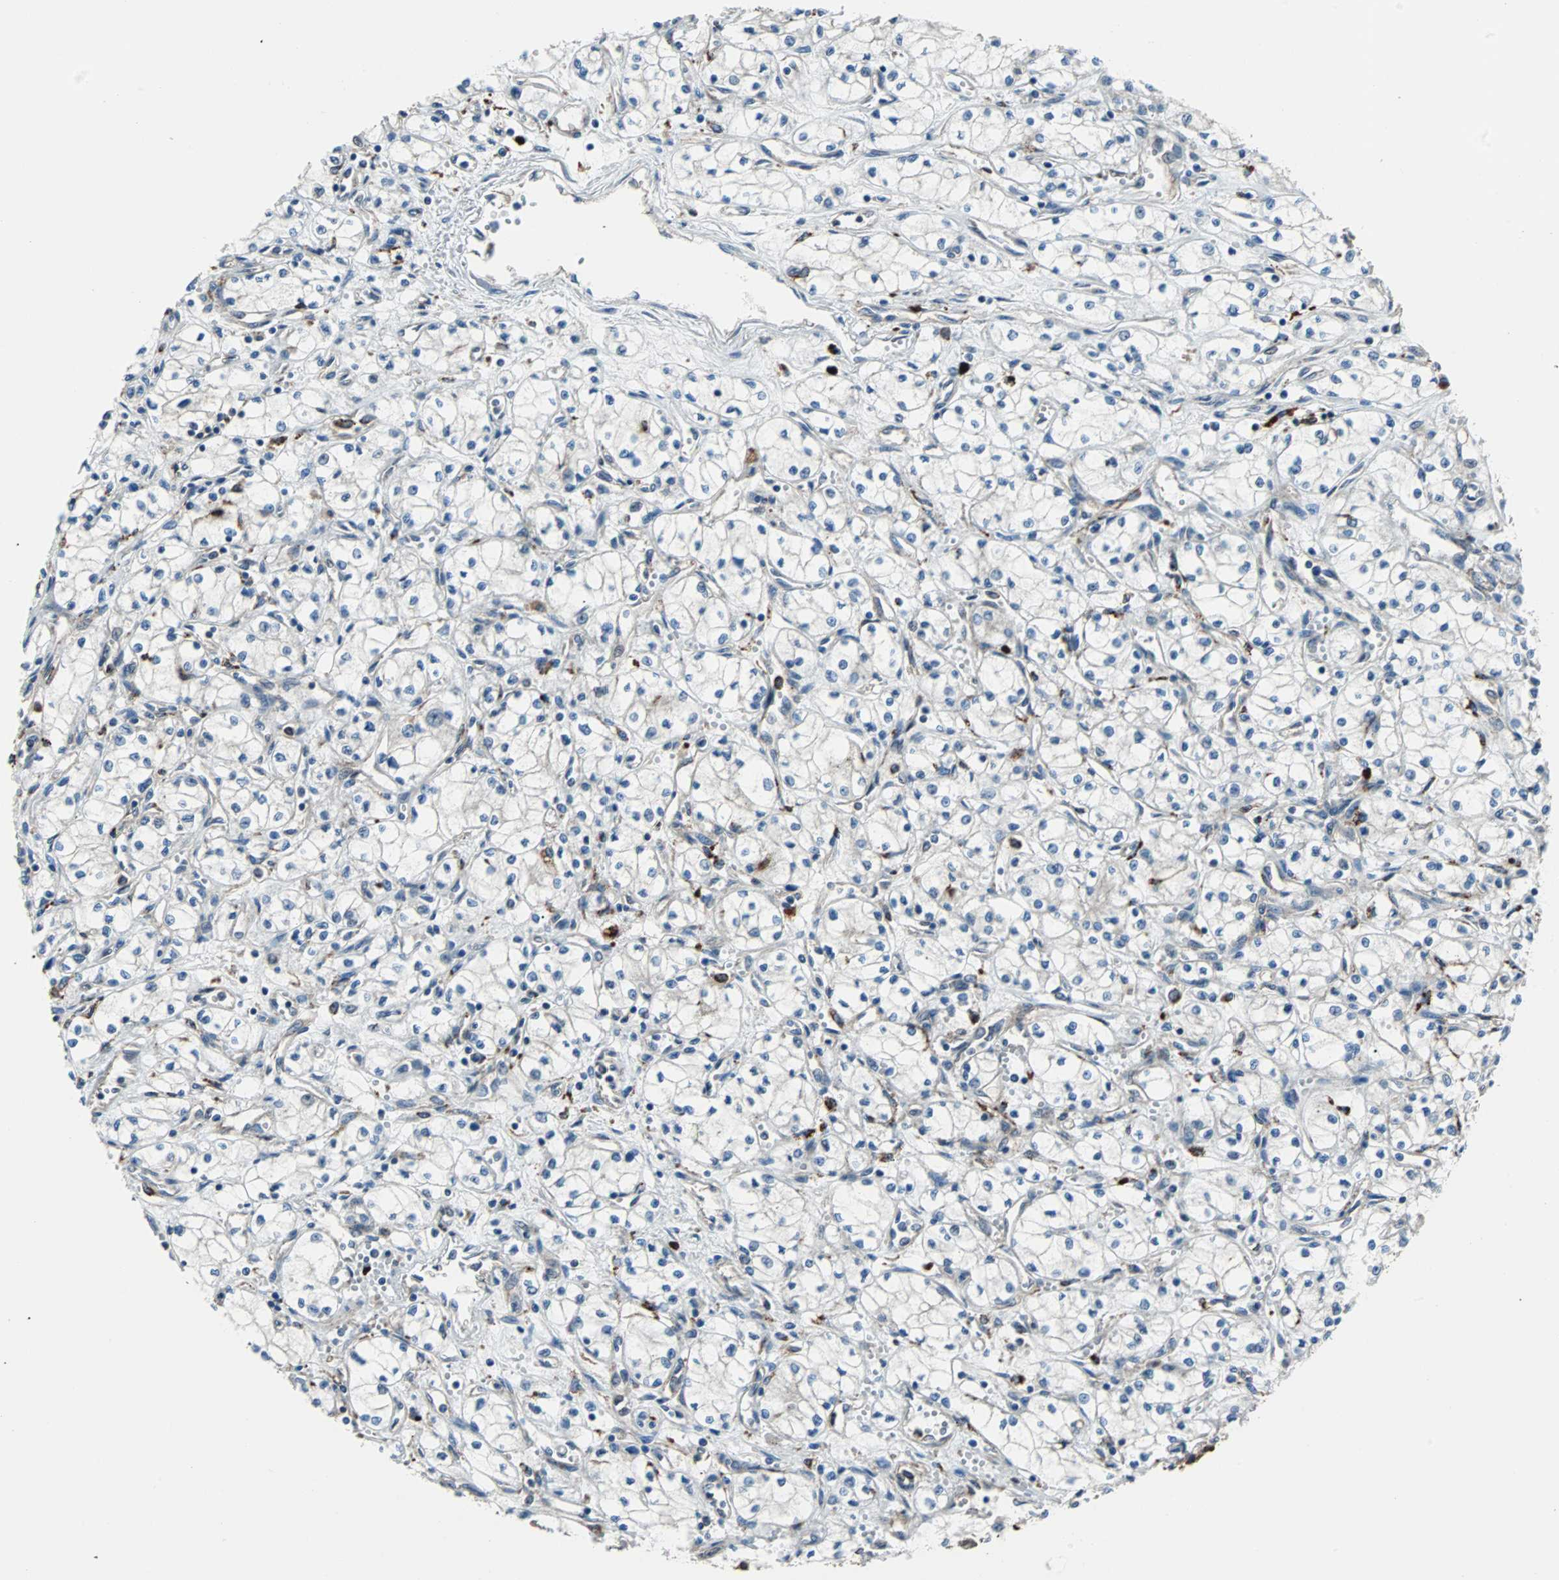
{"staining": {"intensity": "negative", "quantity": "none", "location": "none"}, "tissue": "renal cancer", "cell_type": "Tumor cells", "image_type": "cancer", "snomed": [{"axis": "morphology", "description": "Normal tissue, NOS"}, {"axis": "morphology", "description": "Adenocarcinoma, NOS"}, {"axis": "topography", "description": "Kidney"}], "caption": "Protein analysis of renal cancer reveals no significant staining in tumor cells. (DAB (3,3'-diaminobenzidine) immunohistochemistry (IHC), high magnification).", "gene": "RELA", "patient": {"sex": "male", "age": 59}}